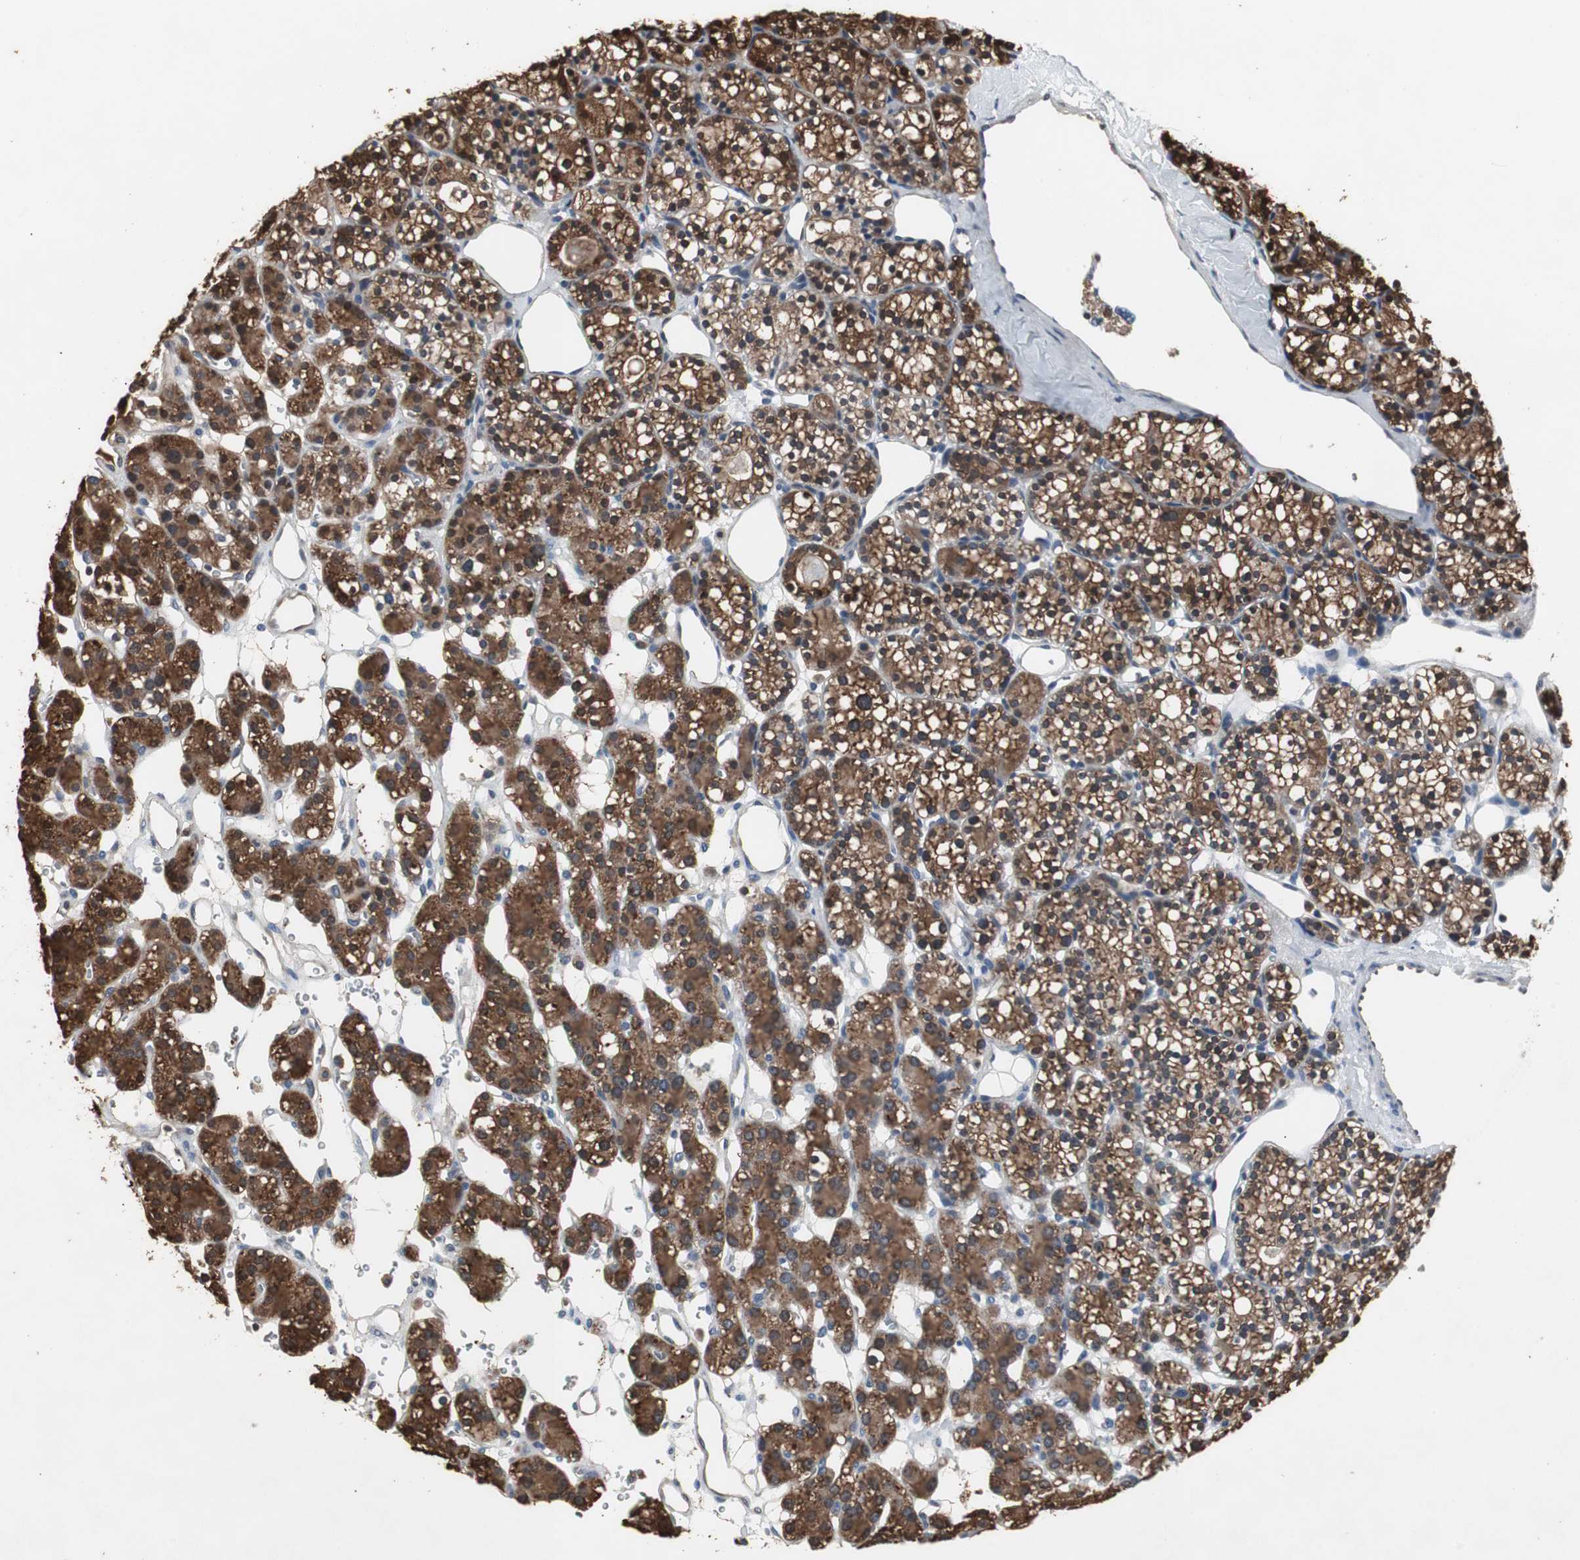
{"staining": {"intensity": "strong", "quantity": ">75%", "location": "cytoplasmic/membranous,nuclear"}, "tissue": "parathyroid gland", "cell_type": "Glandular cells", "image_type": "normal", "snomed": [{"axis": "morphology", "description": "Normal tissue, NOS"}, {"axis": "topography", "description": "Parathyroid gland"}], "caption": "Parathyroid gland stained with DAB (3,3'-diaminobenzidine) IHC shows high levels of strong cytoplasmic/membranous,nuclear positivity in approximately >75% of glandular cells.", "gene": "ZSCAN22", "patient": {"sex": "female", "age": 64}}